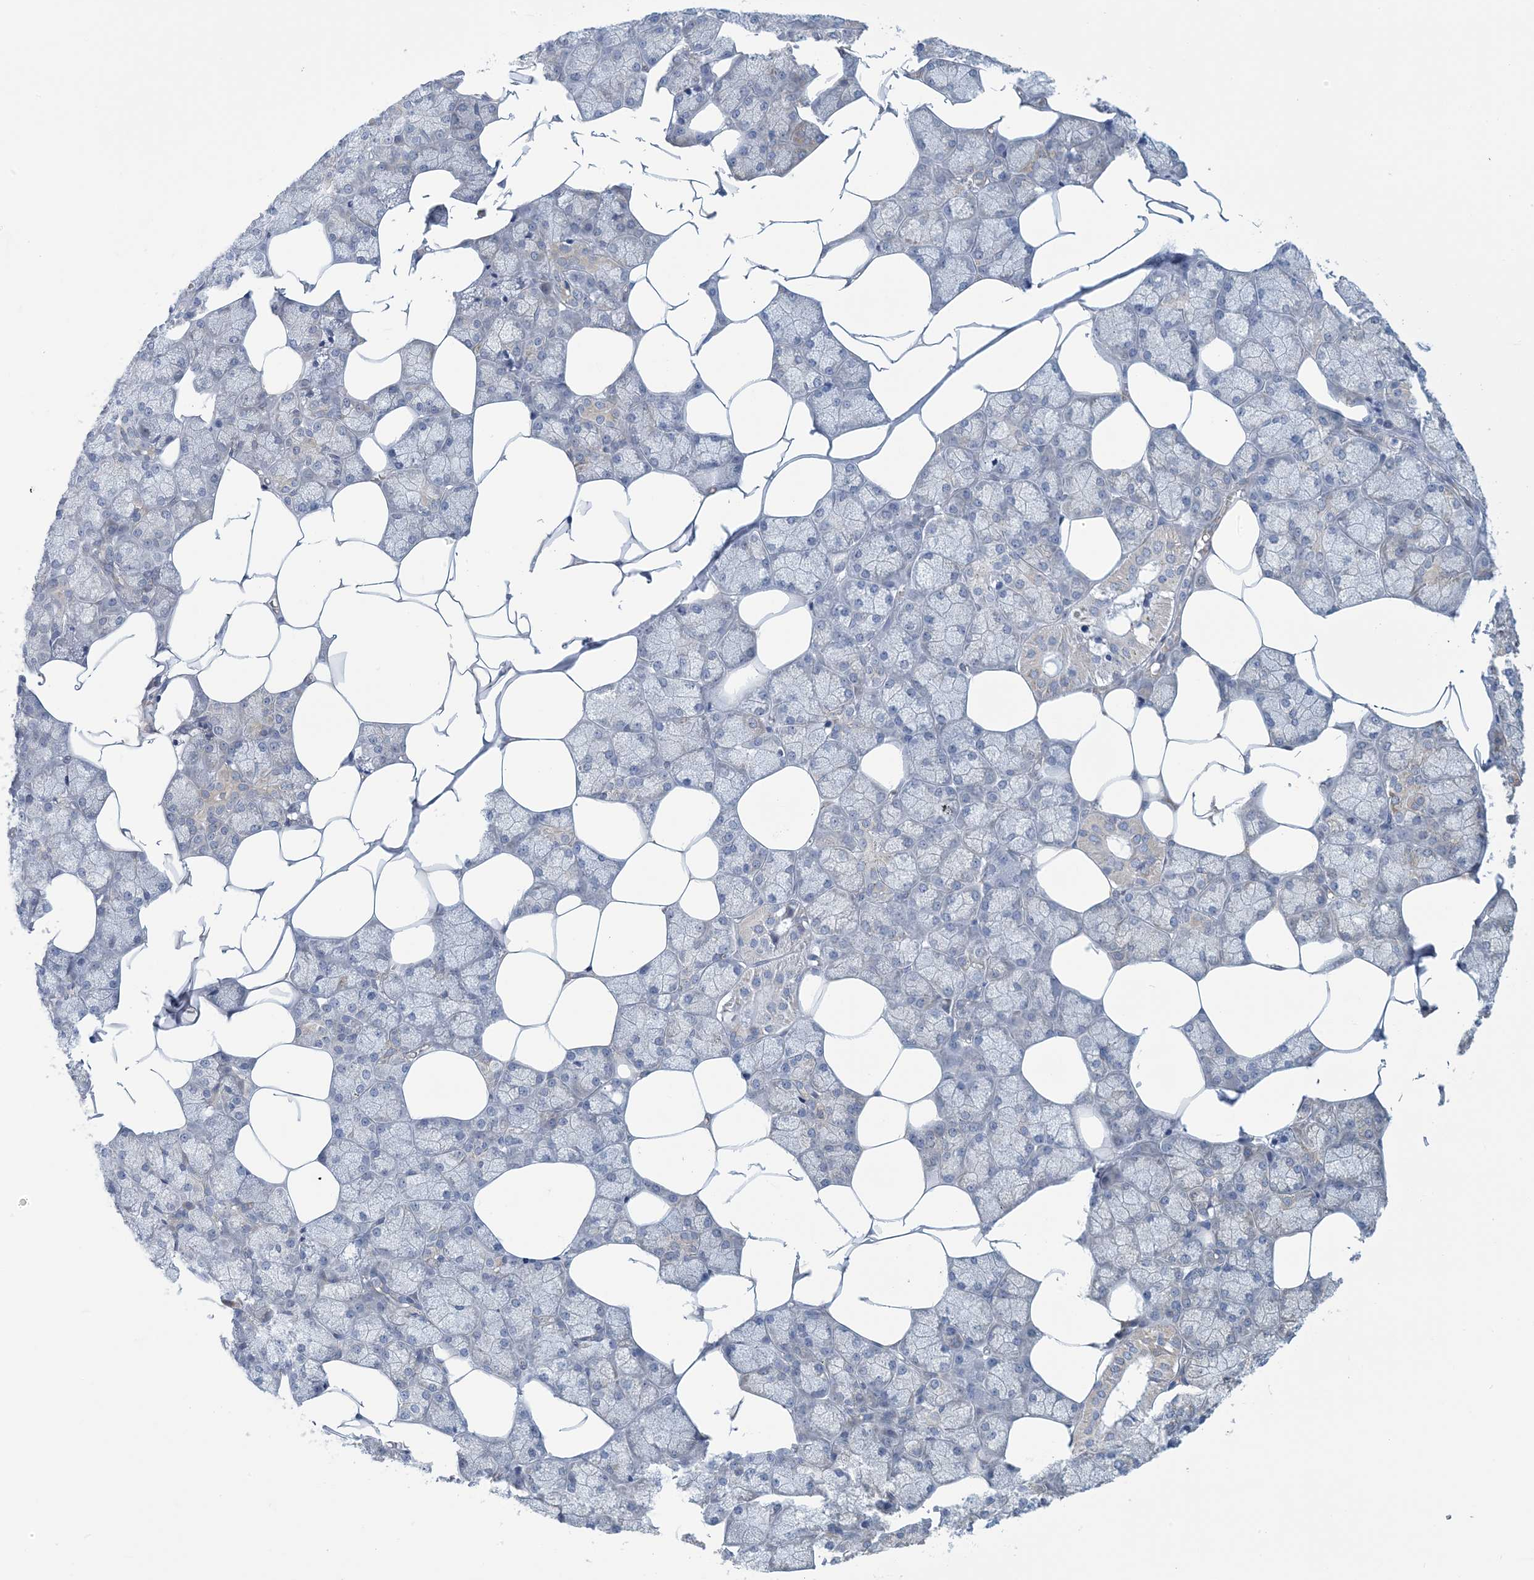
{"staining": {"intensity": "weak", "quantity": "<25%", "location": "cytoplasmic/membranous"}, "tissue": "salivary gland", "cell_type": "Glandular cells", "image_type": "normal", "snomed": [{"axis": "morphology", "description": "Normal tissue, NOS"}, {"axis": "topography", "description": "Salivary gland"}], "caption": "This is a image of IHC staining of unremarkable salivary gland, which shows no expression in glandular cells.", "gene": "CCDC14", "patient": {"sex": "male", "age": 62}}